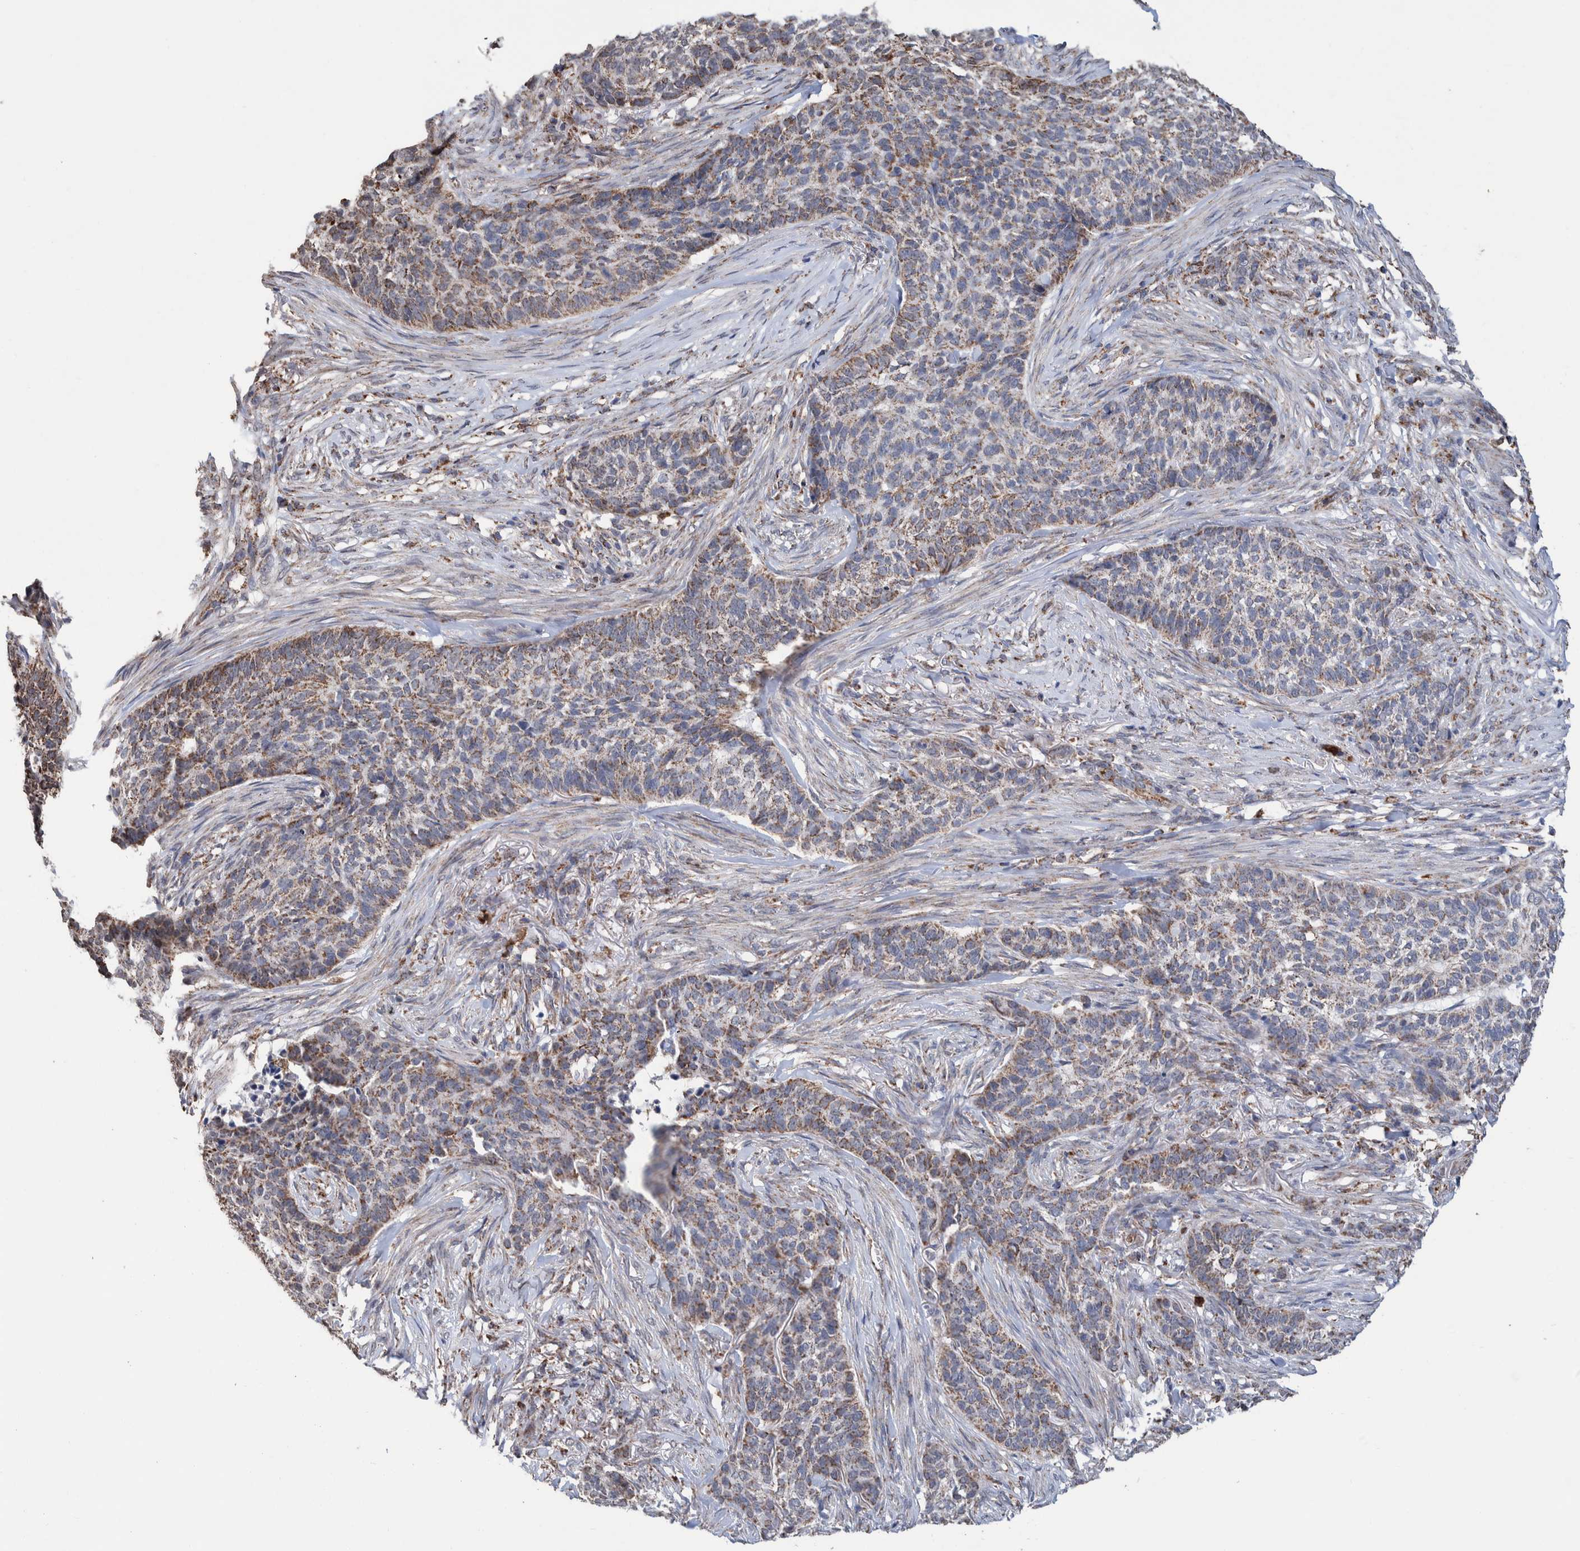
{"staining": {"intensity": "weak", "quantity": ">75%", "location": "cytoplasmic/membranous"}, "tissue": "skin cancer", "cell_type": "Tumor cells", "image_type": "cancer", "snomed": [{"axis": "morphology", "description": "Basal cell carcinoma"}, {"axis": "topography", "description": "Skin"}], "caption": "About >75% of tumor cells in basal cell carcinoma (skin) display weak cytoplasmic/membranous protein staining as visualized by brown immunohistochemical staining.", "gene": "DECR1", "patient": {"sex": "male", "age": 85}}